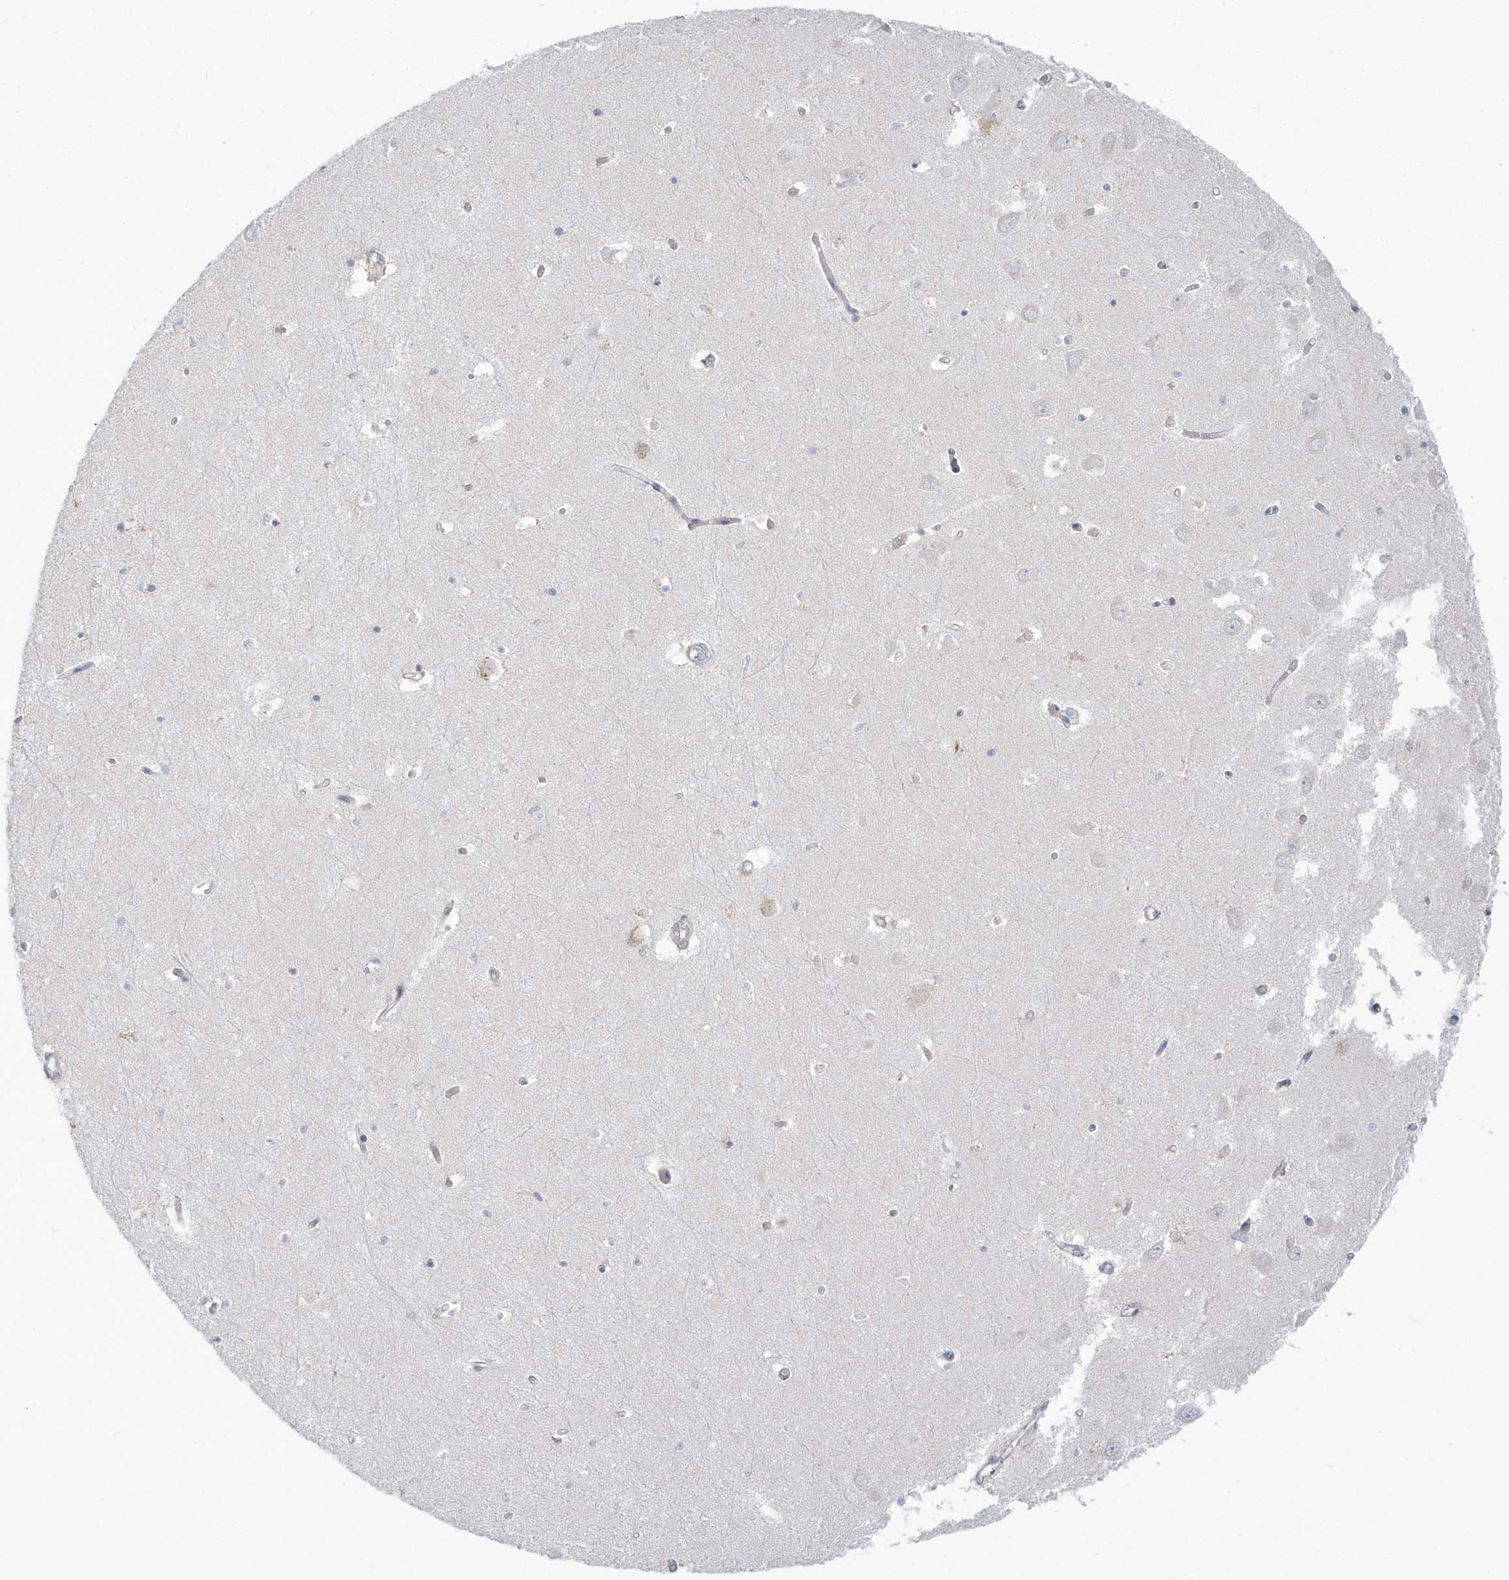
{"staining": {"intensity": "negative", "quantity": "none", "location": "none"}, "tissue": "hippocampus", "cell_type": "Glial cells", "image_type": "normal", "snomed": [{"axis": "morphology", "description": "Normal tissue, NOS"}, {"axis": "topography", "description": "Hippocampus"}], "caption": "Immunohistochemistry (IHC) of normal hippocampus displays no expression in glial cells.", "gene": "PCBD1", "patient": {"sex": "male", "age": 70}}